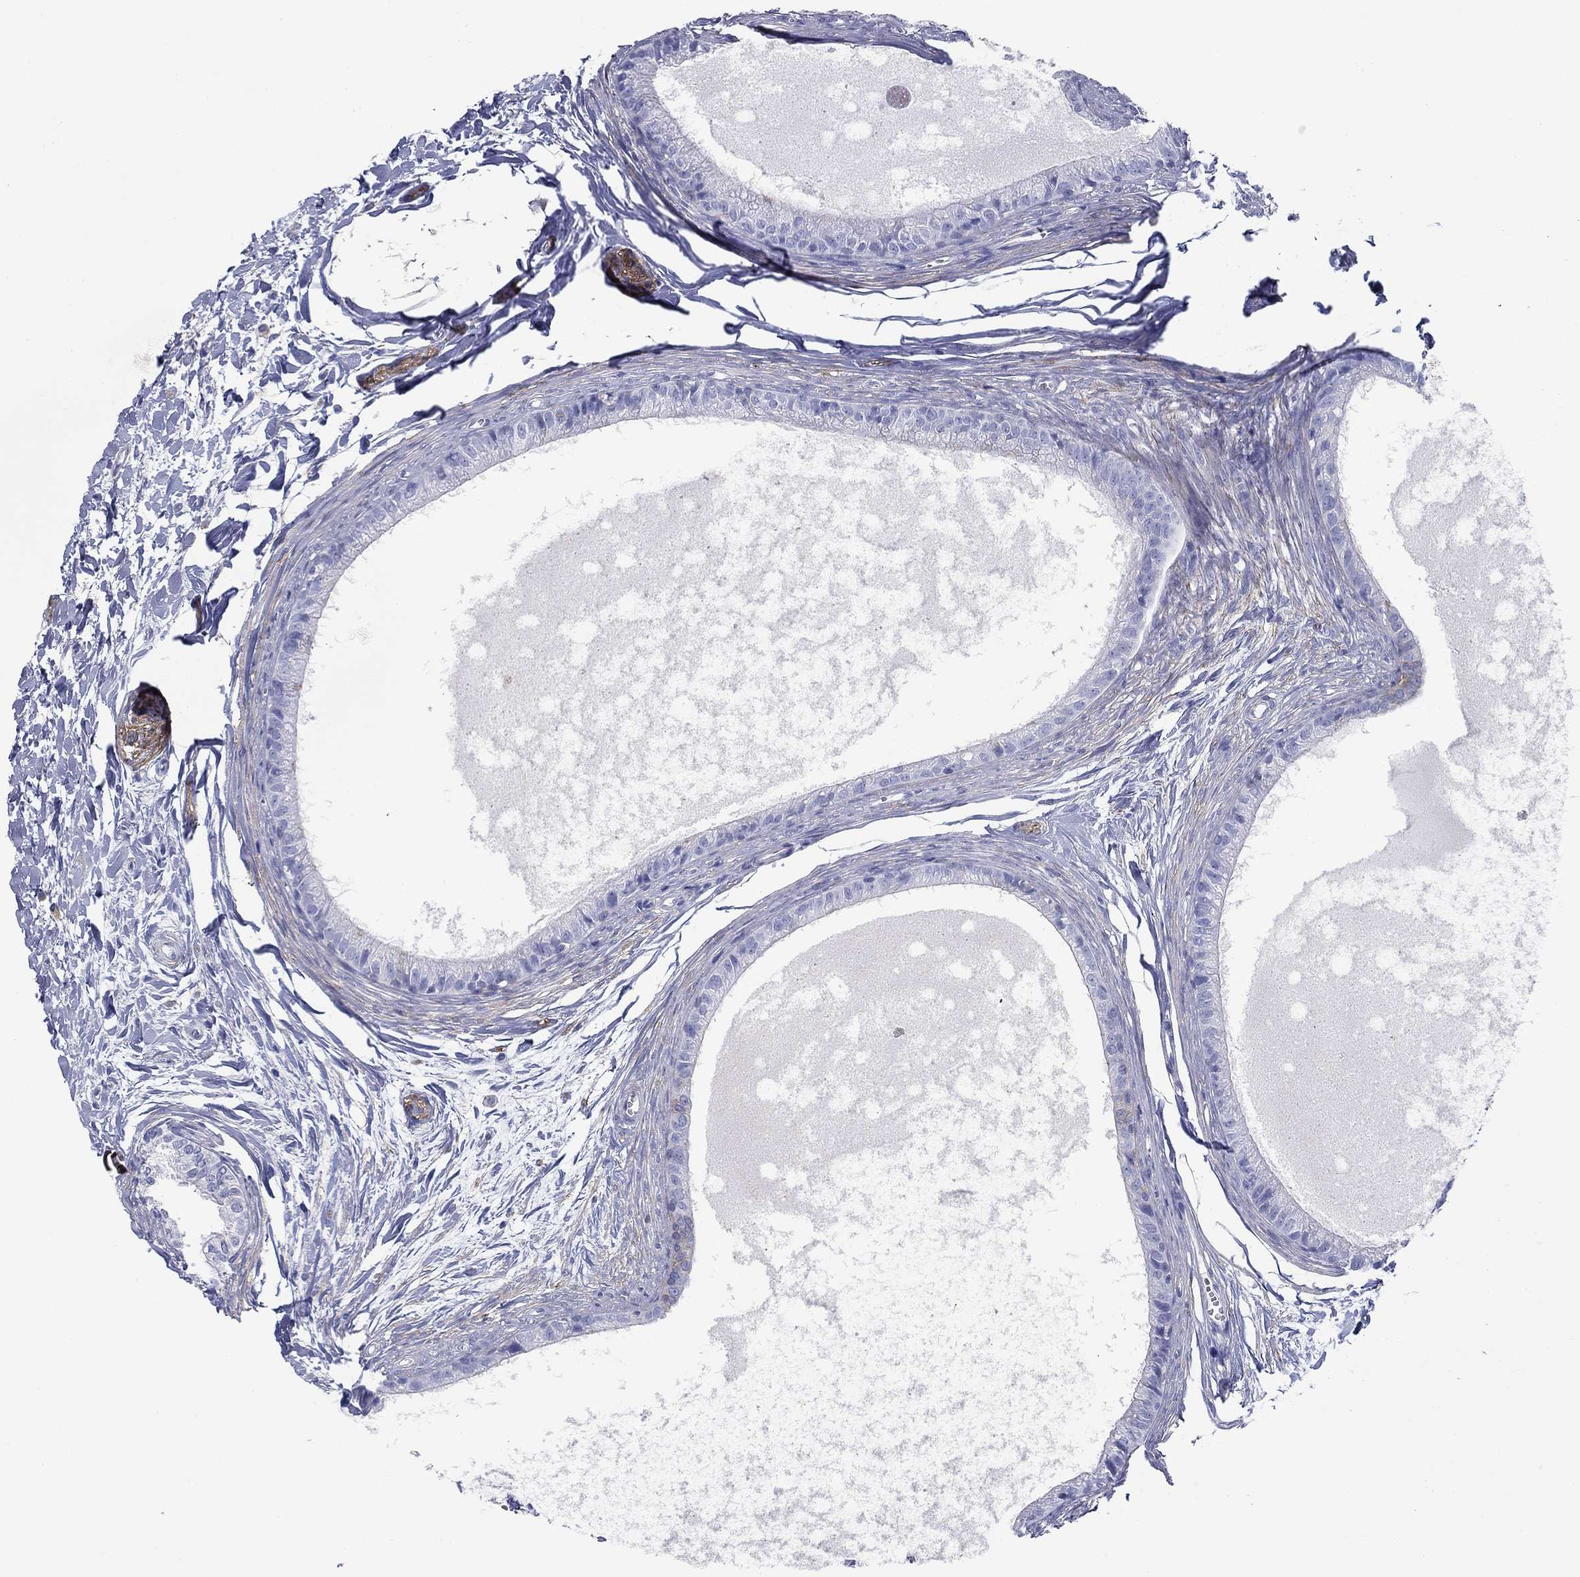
{"staining": {"intensity": "moderate", "quantity": "<25%", "location": "cytoplasmic/membranous"}, "tissue": "epididymis", "cell_type": "Glandular cells", "image_type": "normal", "snomed": [{"axis": "morphology", "description": "Normal tissue, NOS"}, {"axis": "topography", "description": "Epididymis"}], "caption": "Unremarkable epididymis shows moderate cytoplasmic/membranous expression in about <25% of glandular cells, visualized by immunohistochemistry.", "gene": "GPC1", "patient": {"sex": "male", "age": 51}}